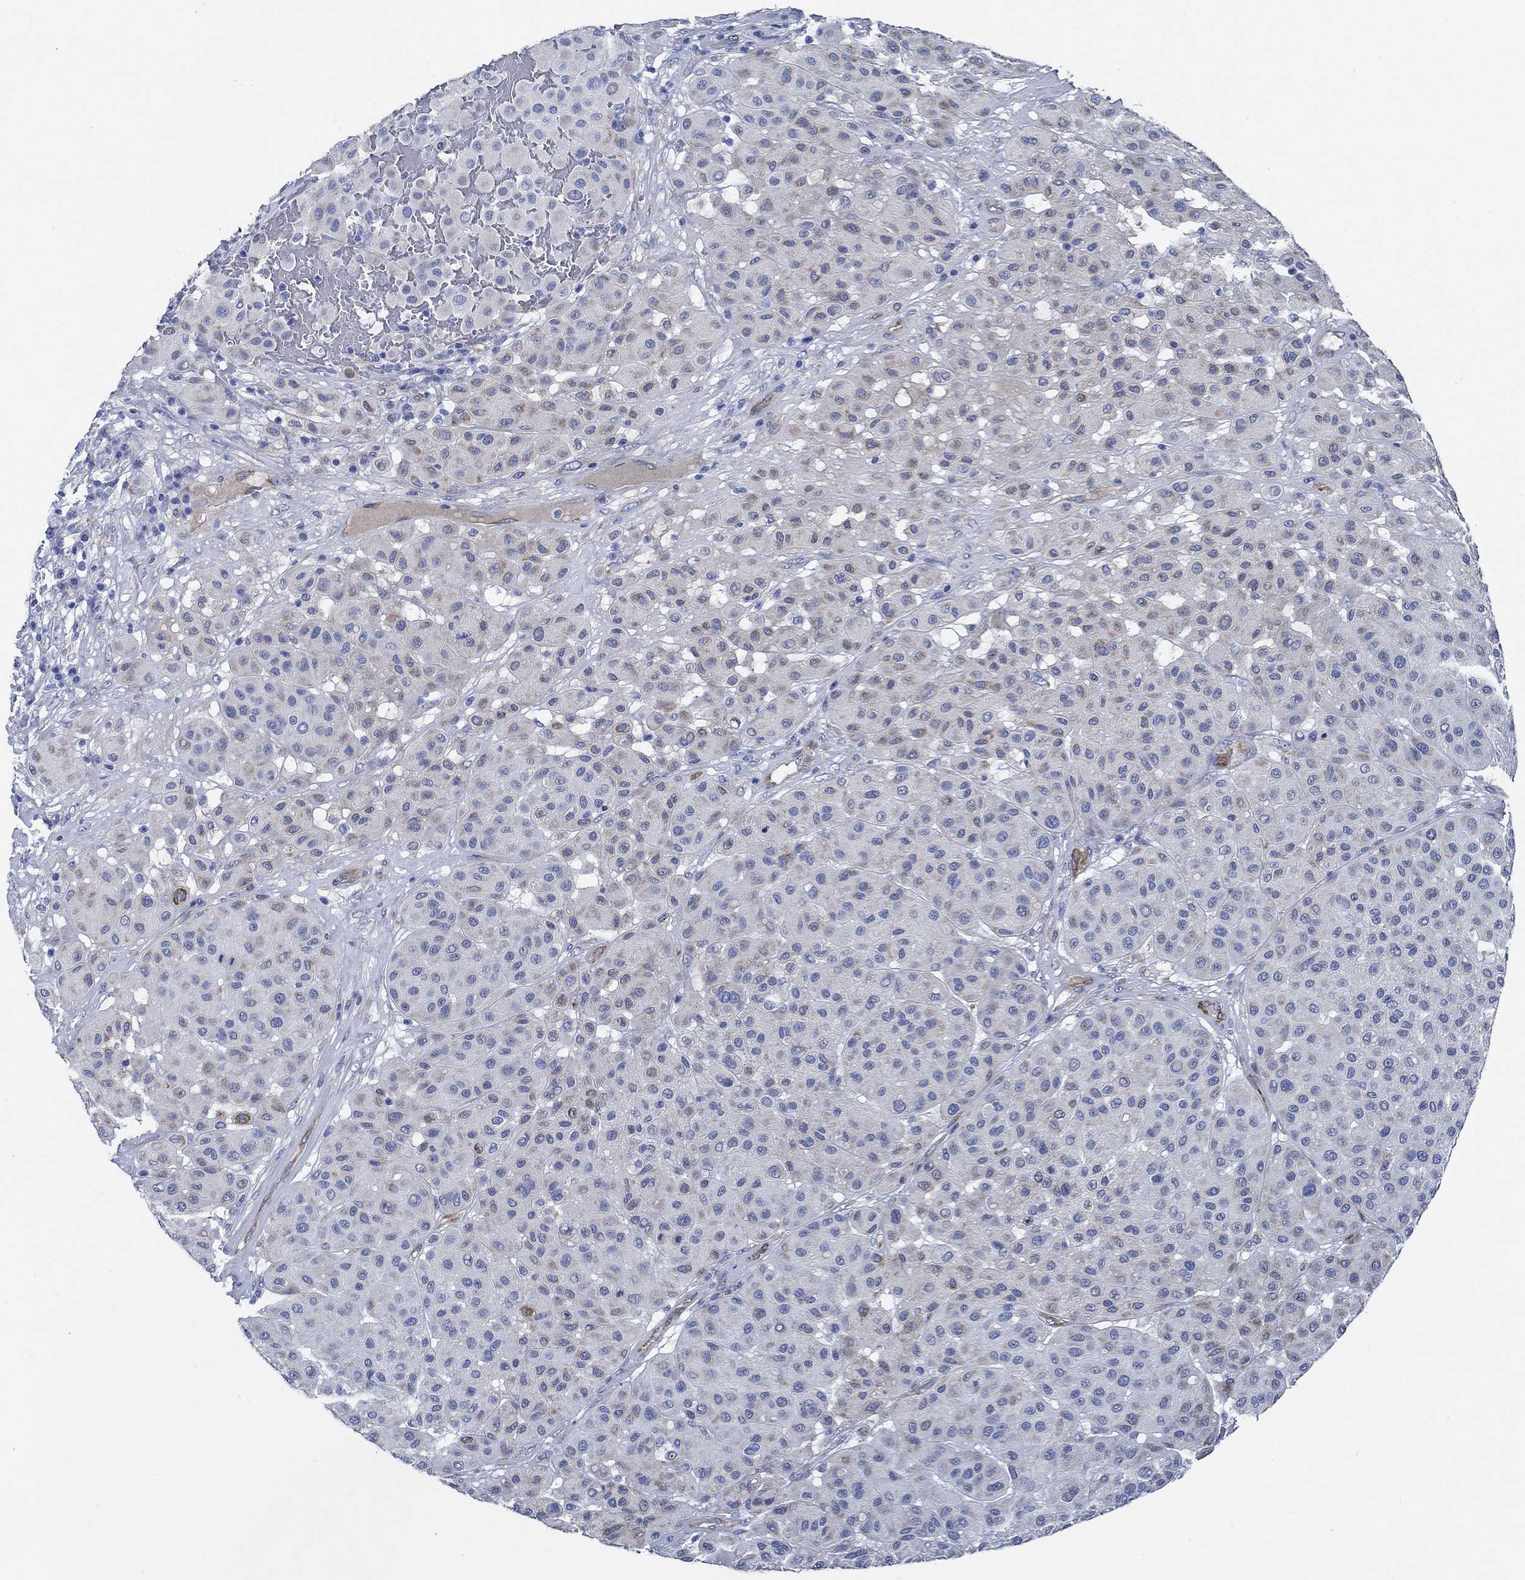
{"staining": {"intensity": "weak", "quantity": "<25%", "location": "cytoplasmic/membranous"}, "tissue": "melanoma", "cell_type": "Tumor cells", "image_type": "cancer", "snomed": [{"axis": "morphology", "description": "Malignant melanoma, Metastatic site"}, {"axis": "topography", "description": "Smooth muscle"}], "caption": "A micrograph of human malignant melanoma (metastatic site) is negative for staining in tumor cells.", "gene": "HECW2", "patient": {"sex": "male", "age": 41}}